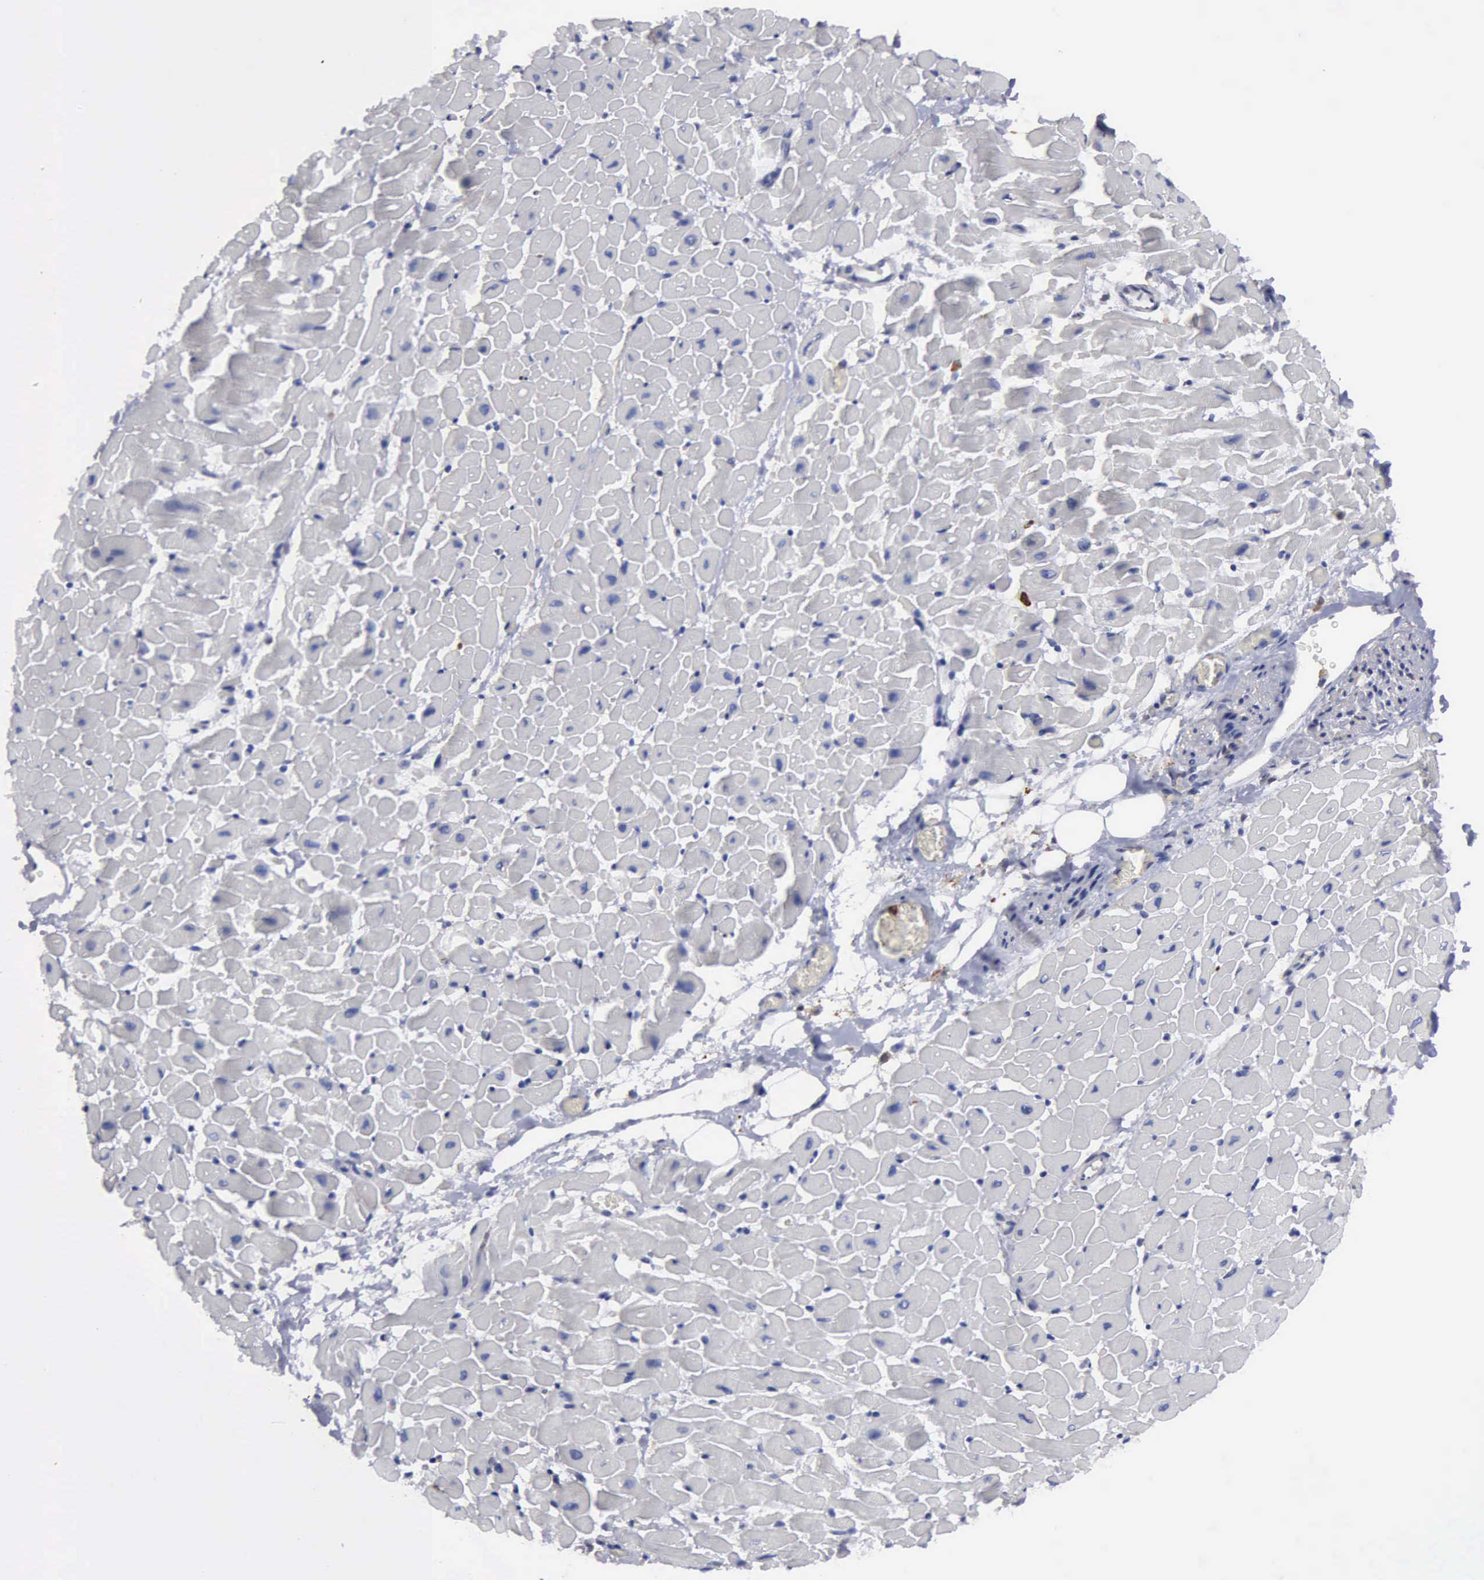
{"staining": {"intensity": "negative", "quantity": "none", "location": "none"}, "tissue": "heart muscle", "cell_type": "Cardiomyocytes", "image_type": "normal", "snomed": [{"axis": "morphology", "description": "Normal tissue, NOS"}, {"axis": "topography", "description": "Heart"}], "caption": "The micrograph demonstrates no significant expression in cardiomyocytes of heart muscle.", "gene": "G6PD", "patient": {"sex": "male", "age": 45}}